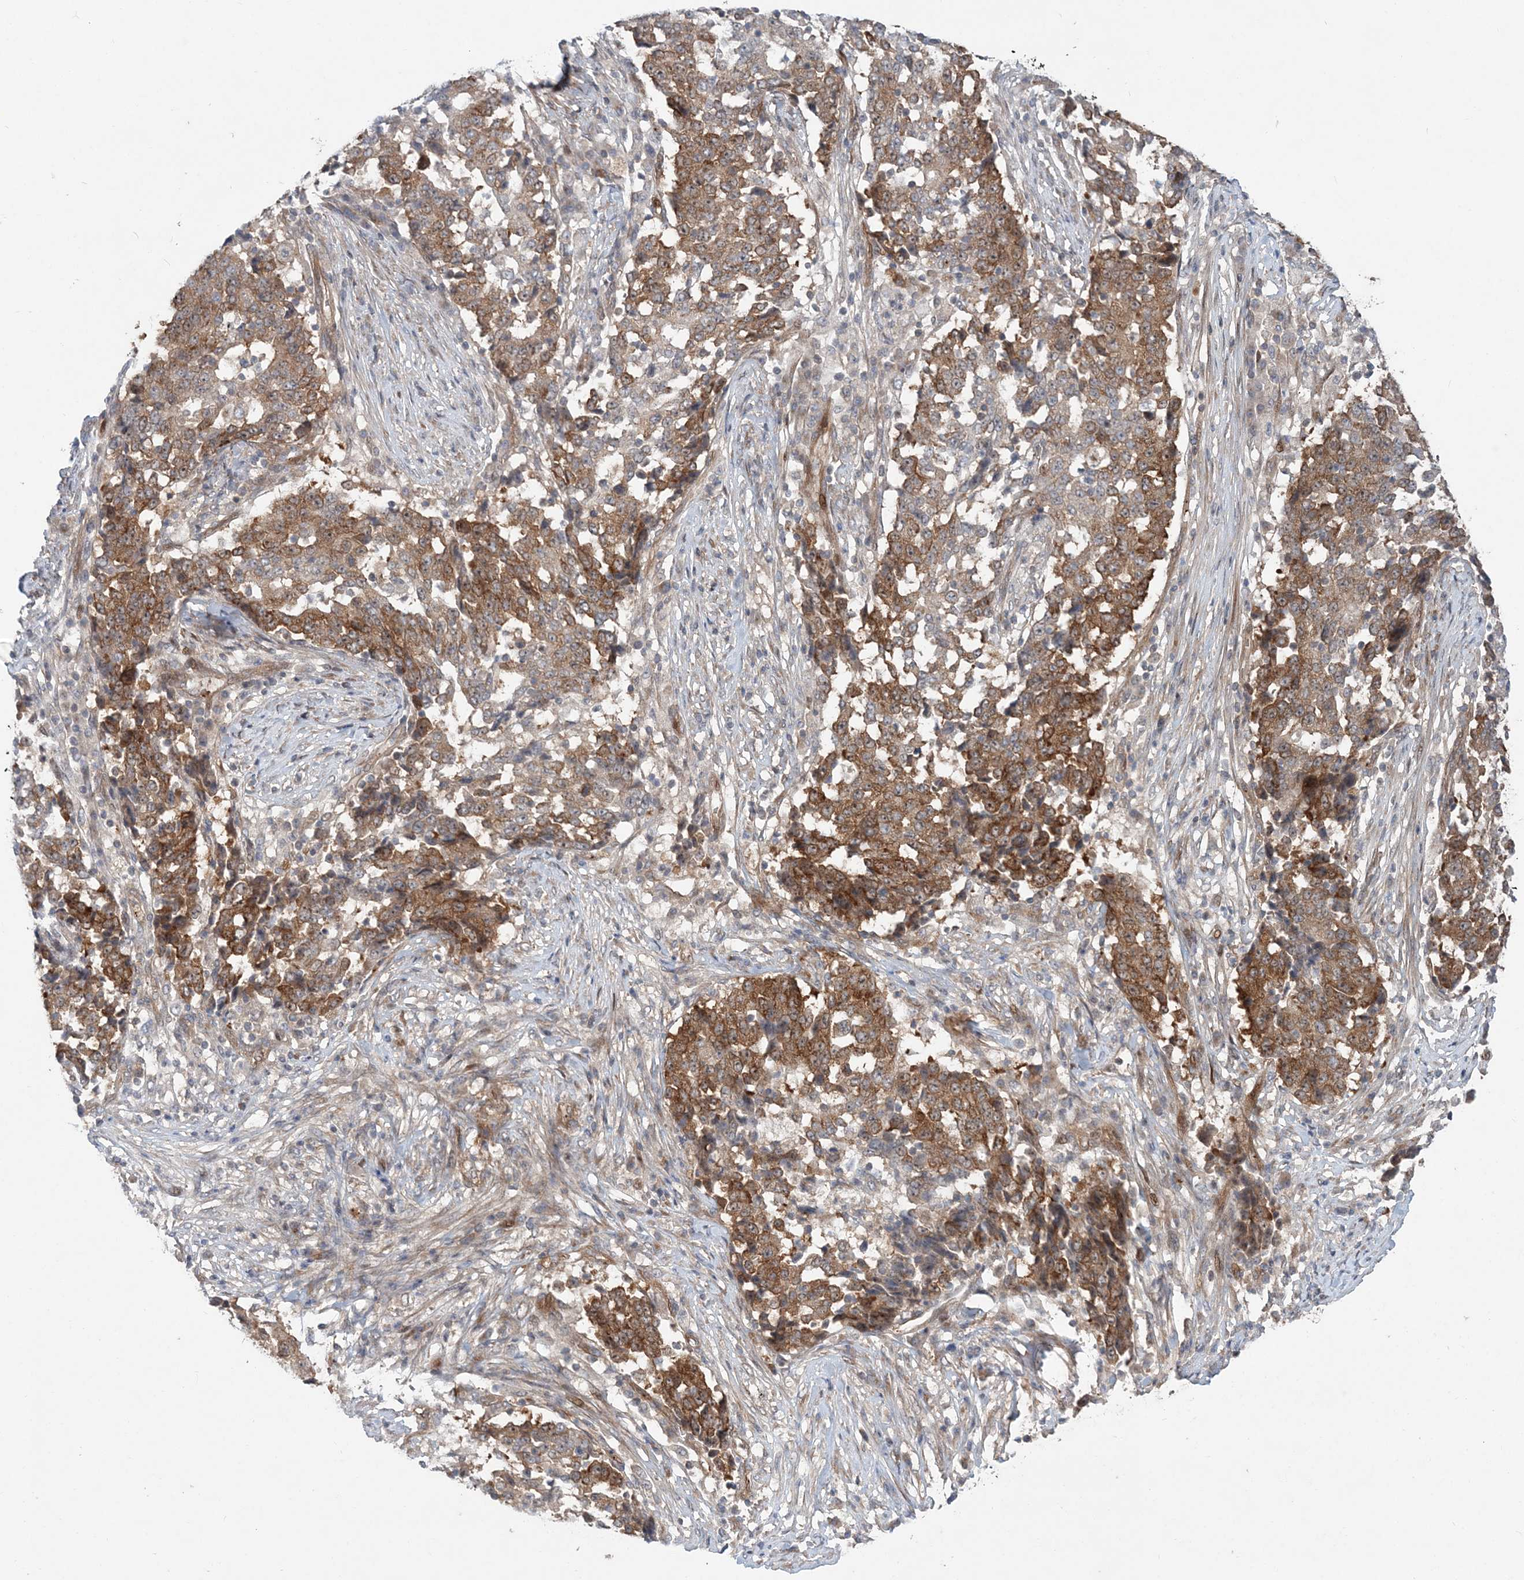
{"staining": {"intensity": "moderate", "quantity": ">75%", "location": "cytoplasmic/membranous"}, "tissue": "stomach cancer", "cell_type": "Tumor cells", "image_type": "cancer", "snomed": [{"axis": "morphology", "description": "Adenocarcinoma, NOS"}, {"axis": "topography", "description": "Stomach"}], "caption": "Immunohistochemical staining of human stomach adenocarcinoma shows medium levels of moderate cytoplasmic/membranous protein positivity in about >75% of tumor cells.", "gene": "GEMIN5", "patient": {"sex": "male", "age": 59}}